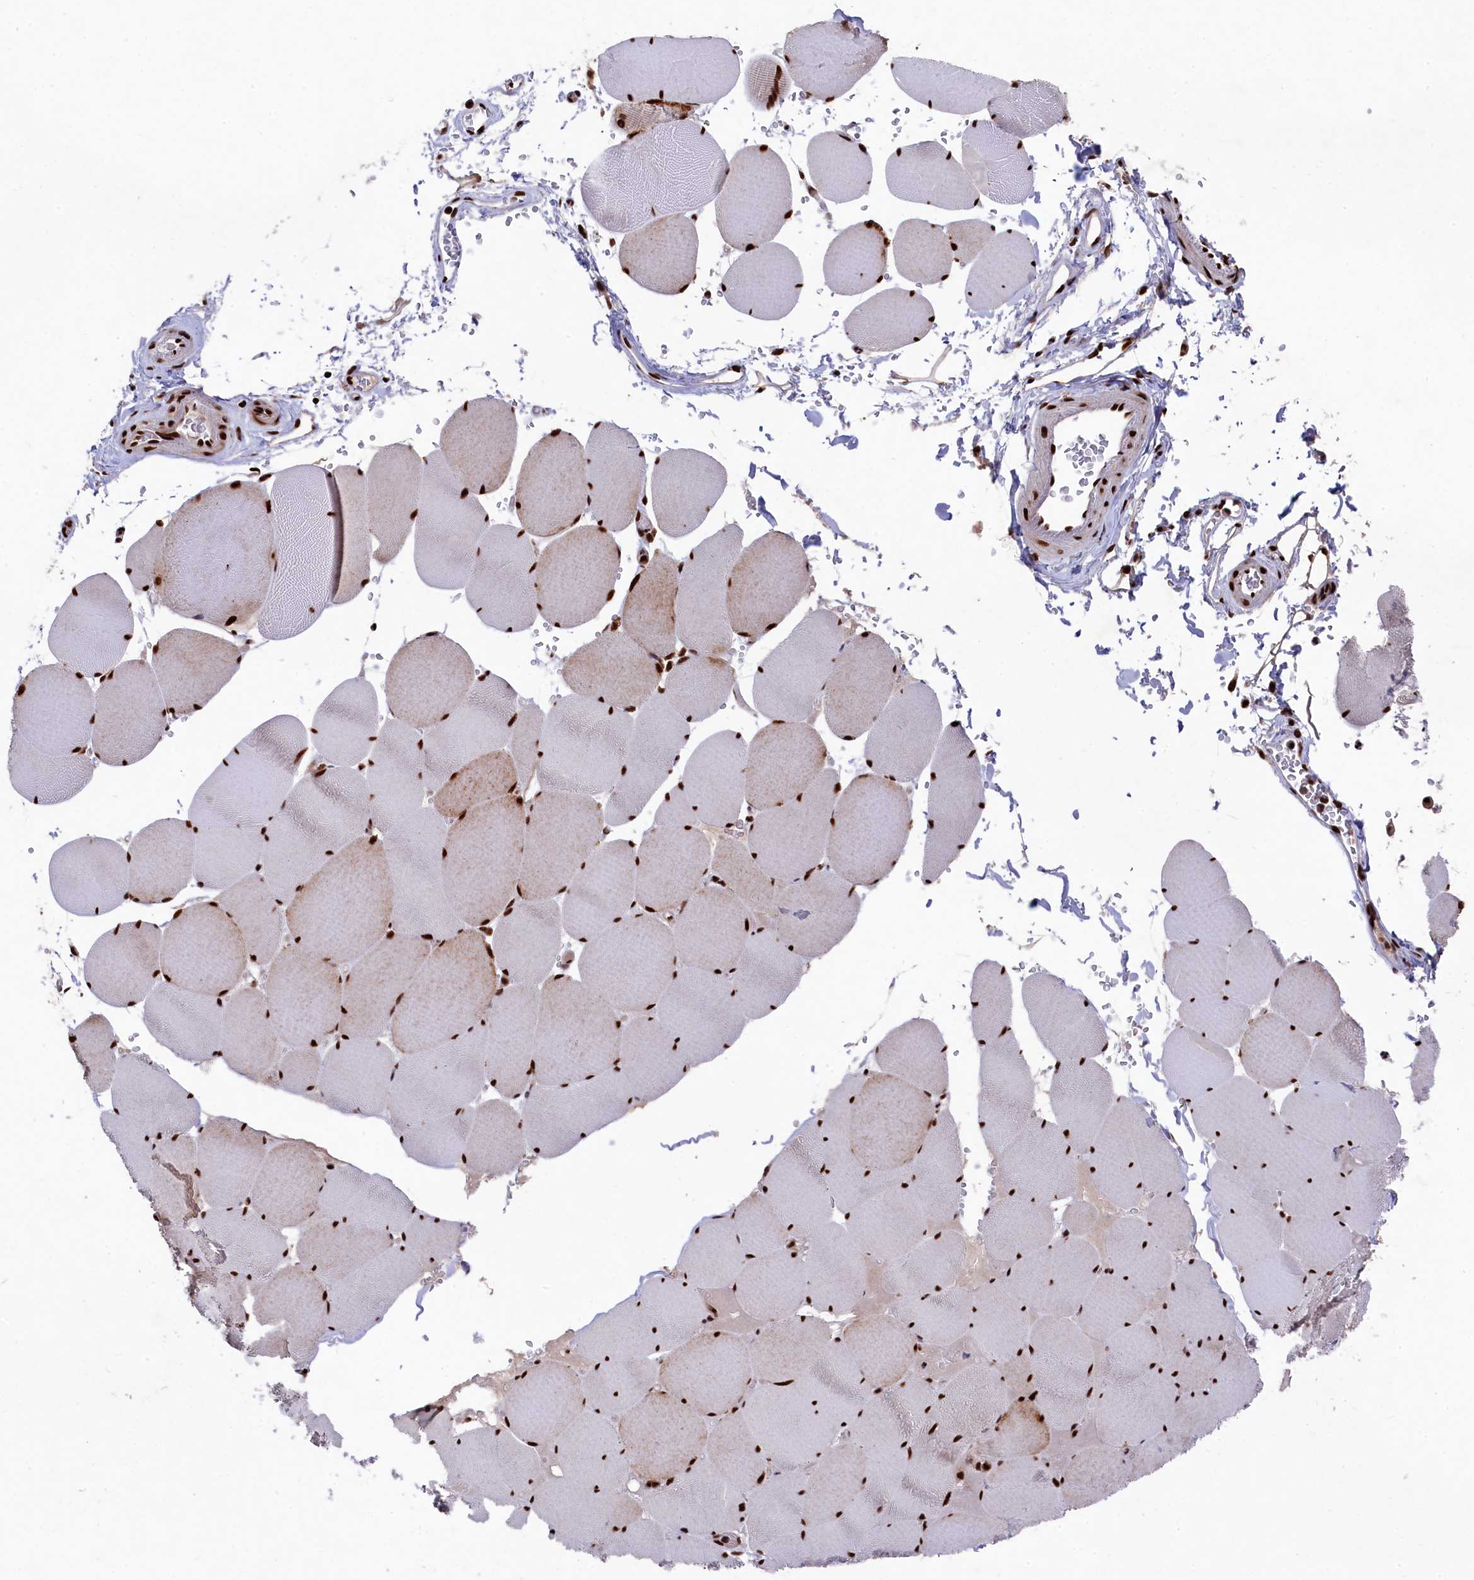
{"staining": {"intensity": "strong", "quantity": "25%-75%", "location": "cytoplasmic/membranous,nuclear"}, "tissue": "skeletal muscle", "cell_type": "Myocytes", "image_type": "normal", "snomed": [{"axis": "morphology", "description": "Normal tissue, NOS"}, {"axis": "topography", "description": "Skeletal muscle"}, {"axis": "topography", "description": "Head-Neck"}], "caption": "Benign skeletal muscle shows strong cytoplasmic/membranous,nuclear staining in approximately 25%-75% of myocytes, visualized by immunohistochemistry.", "gene": "PRPF31", "patient": {"sex": "male", "age": 66}}